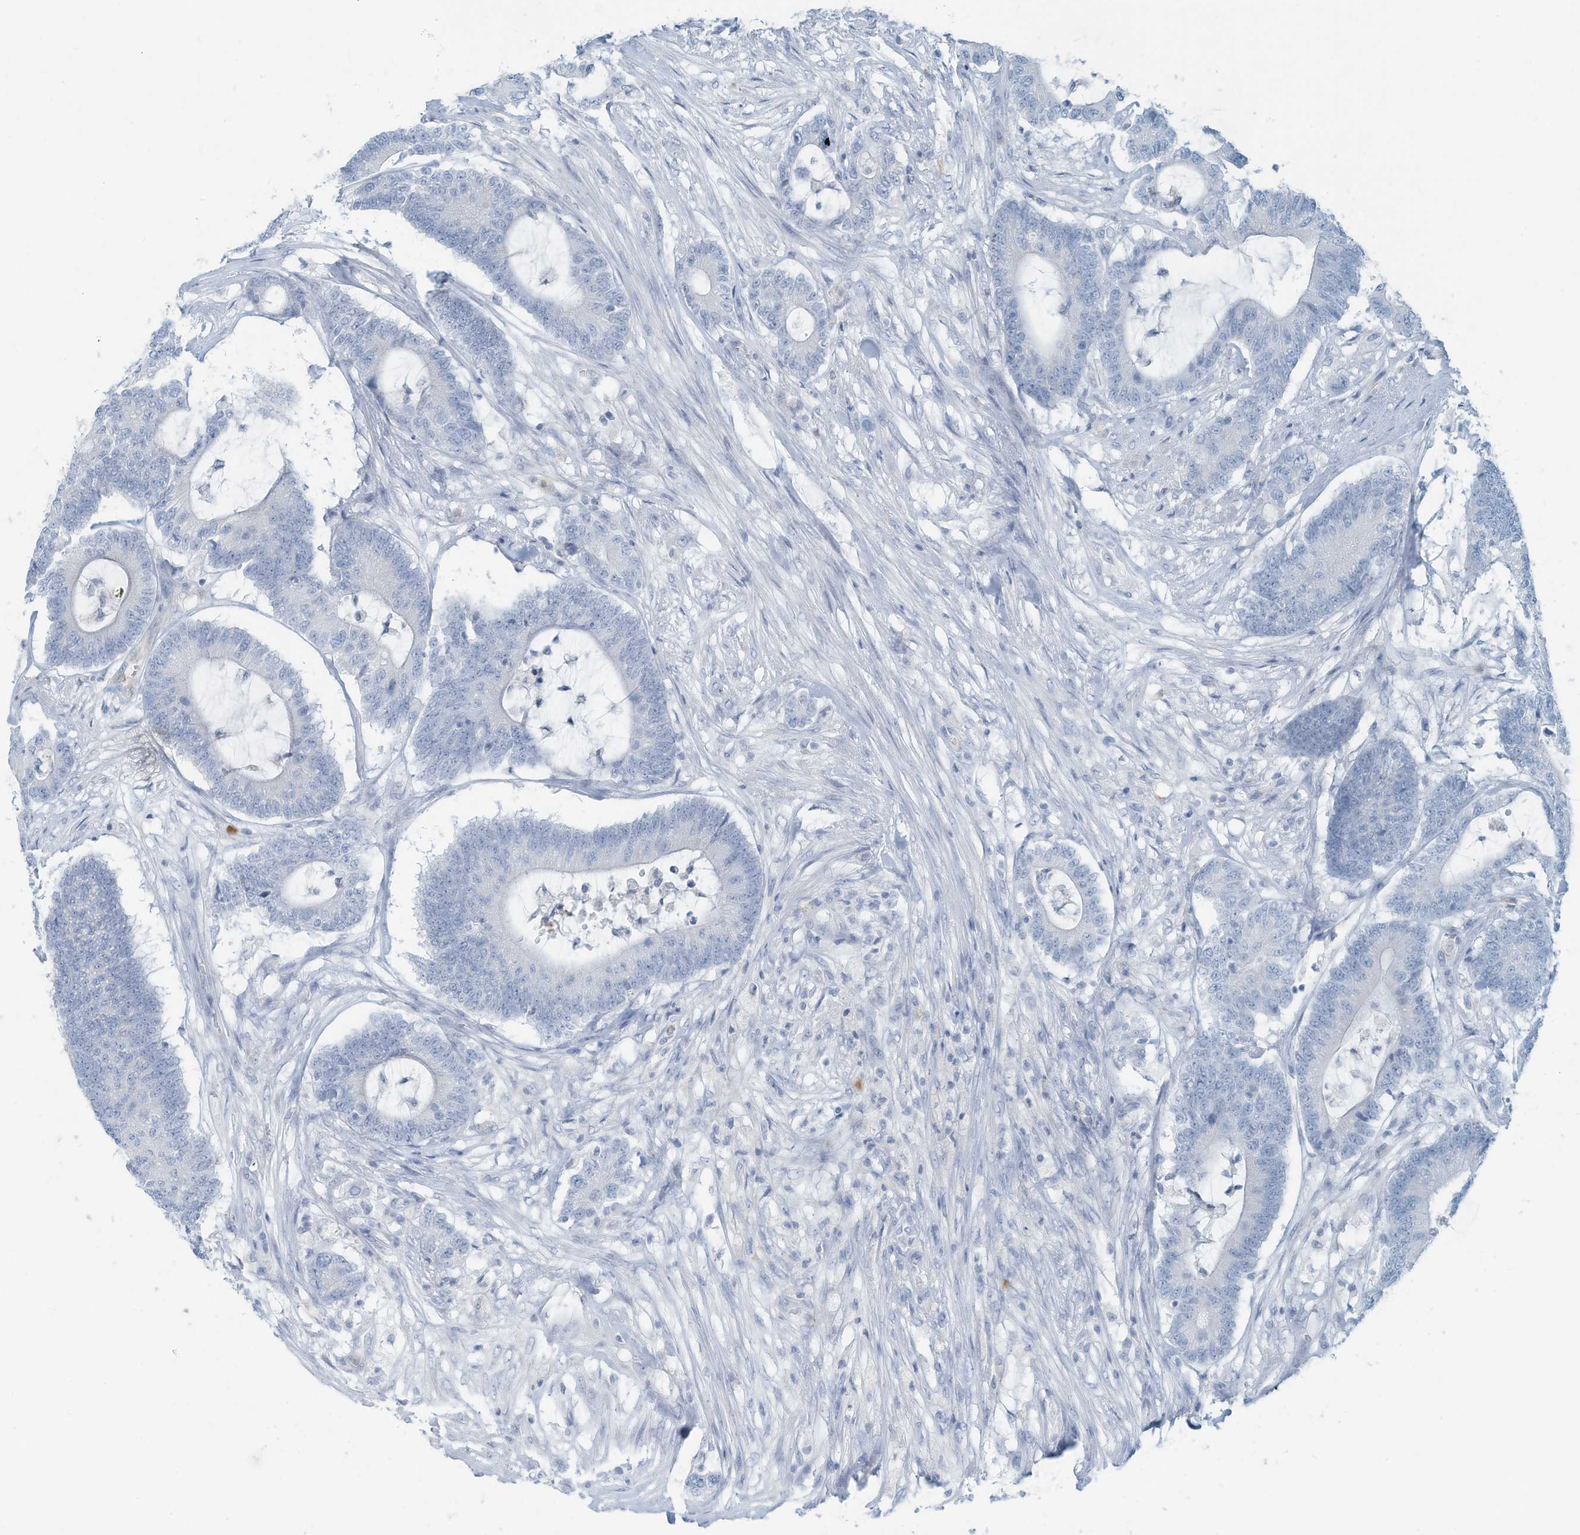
{"staining": {"intensity": "negative", "quantity": "none", "location": "none"}, "tissue": "colorectal cancer", "cell_type": "Tumor cells", "image_type": "cancer", "snomed": [{"axis": "morphology", "description": "Adenocarcinoma, NOS"}, {"axis": "topography", "description": "Colon"}], "caption": "Protein analysis of colorectal cancer reveals no significant positivity in tumor cells.", "gene": "ERI2", "patient": {"sex": "female", "age": 84}}